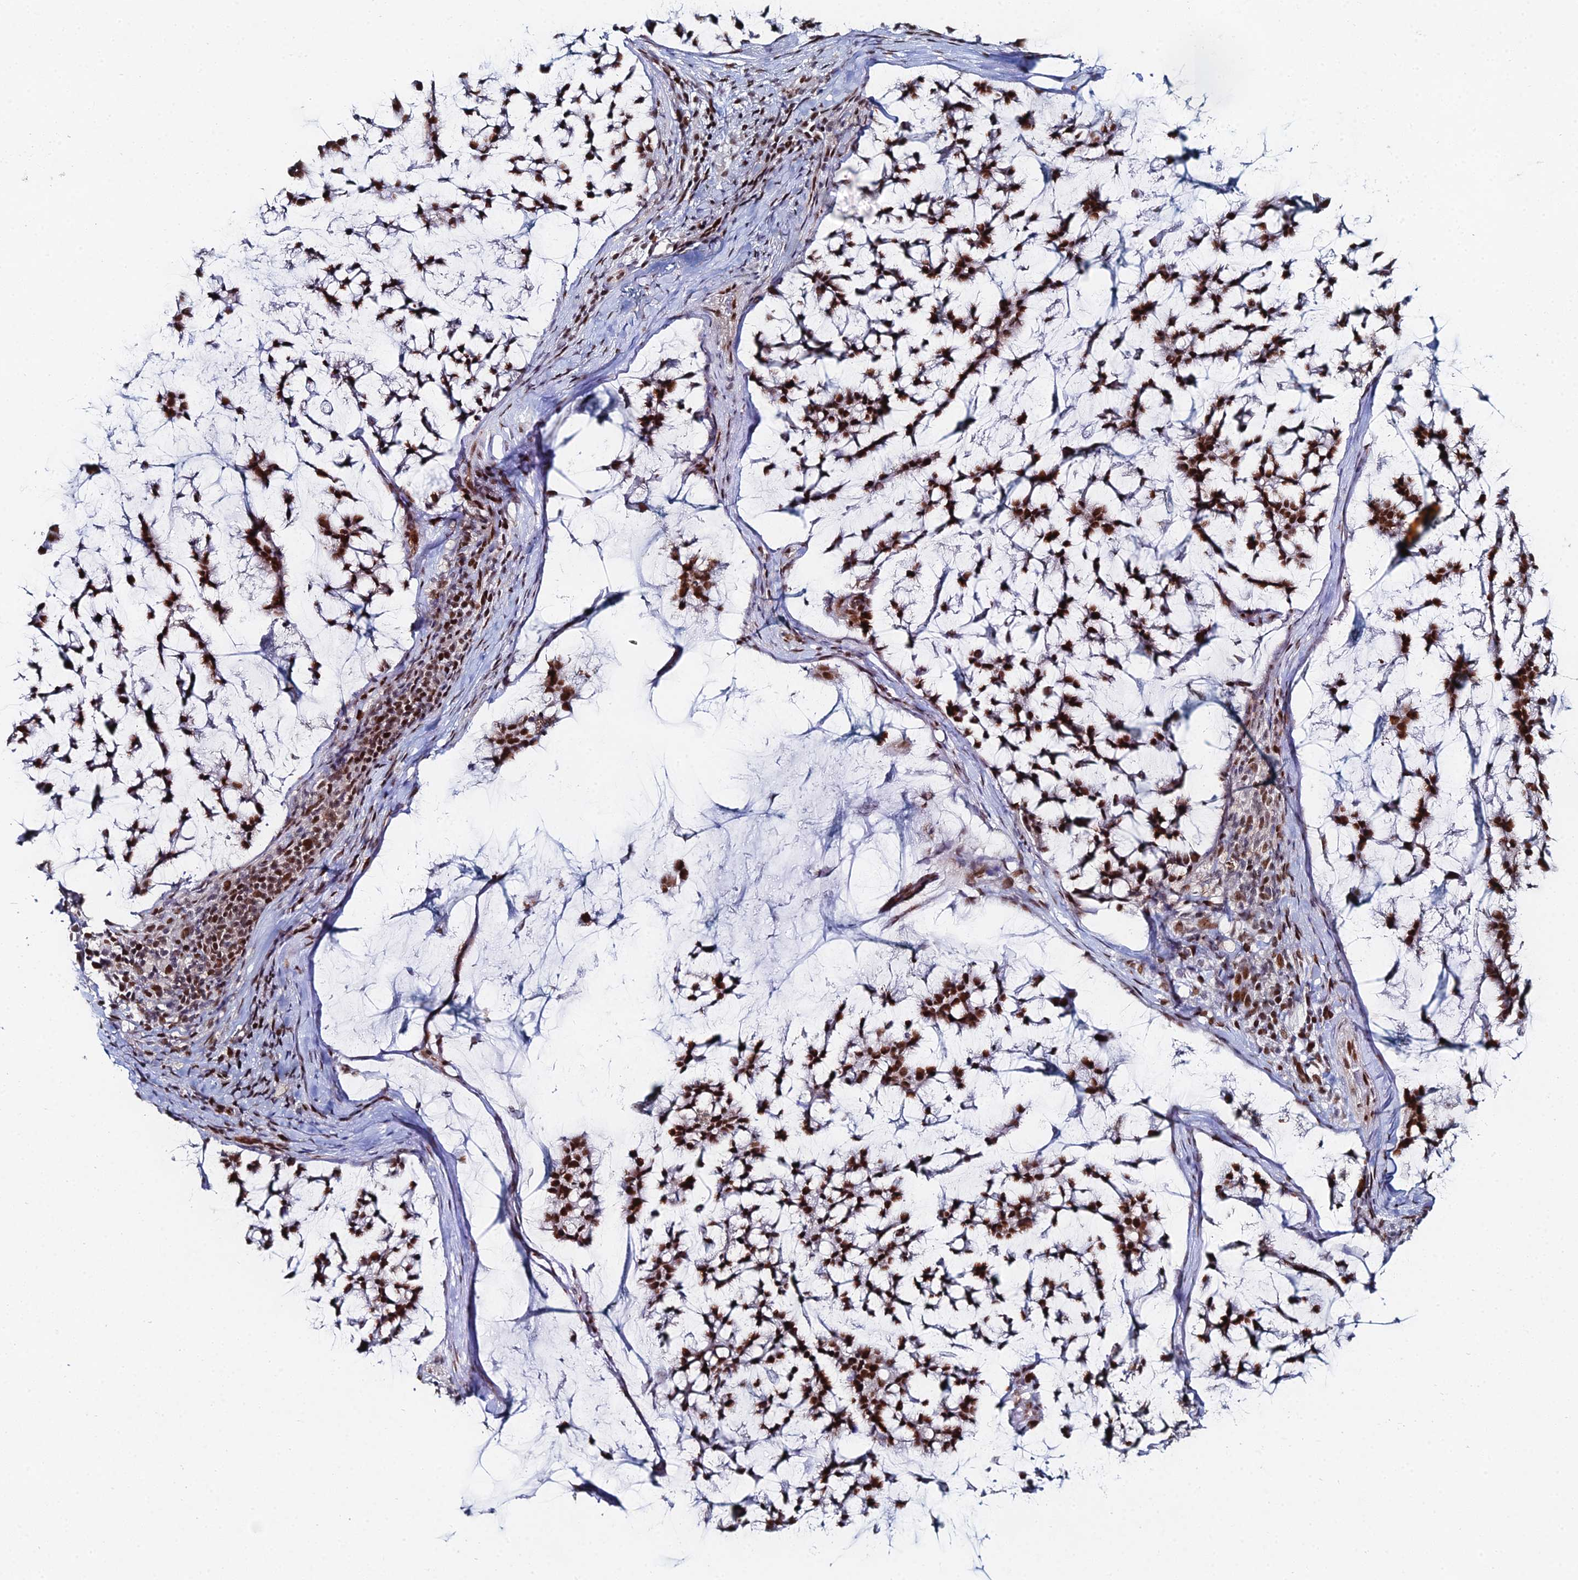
{"staining": {"intensity": "strong", "quantity": ">75%", "location": "nuclear"}, "tissue": "stomach cancer", "cell_type": "Tumor cells", "image_type": "cancer", "snomed": [{"axis": "morphology", "description": "Adenocarcinoma, NOS"}, {"axis": "topography", "description": "Stomach, lower"}], "caption": "Immunohistochemical staining of adenocarcinoma (stomach) shows high levels of strong nuclear protein expression in about >75% of tumor cells.", "gene": "GSC2", "patient": {"sex": "male", "age": 67}}